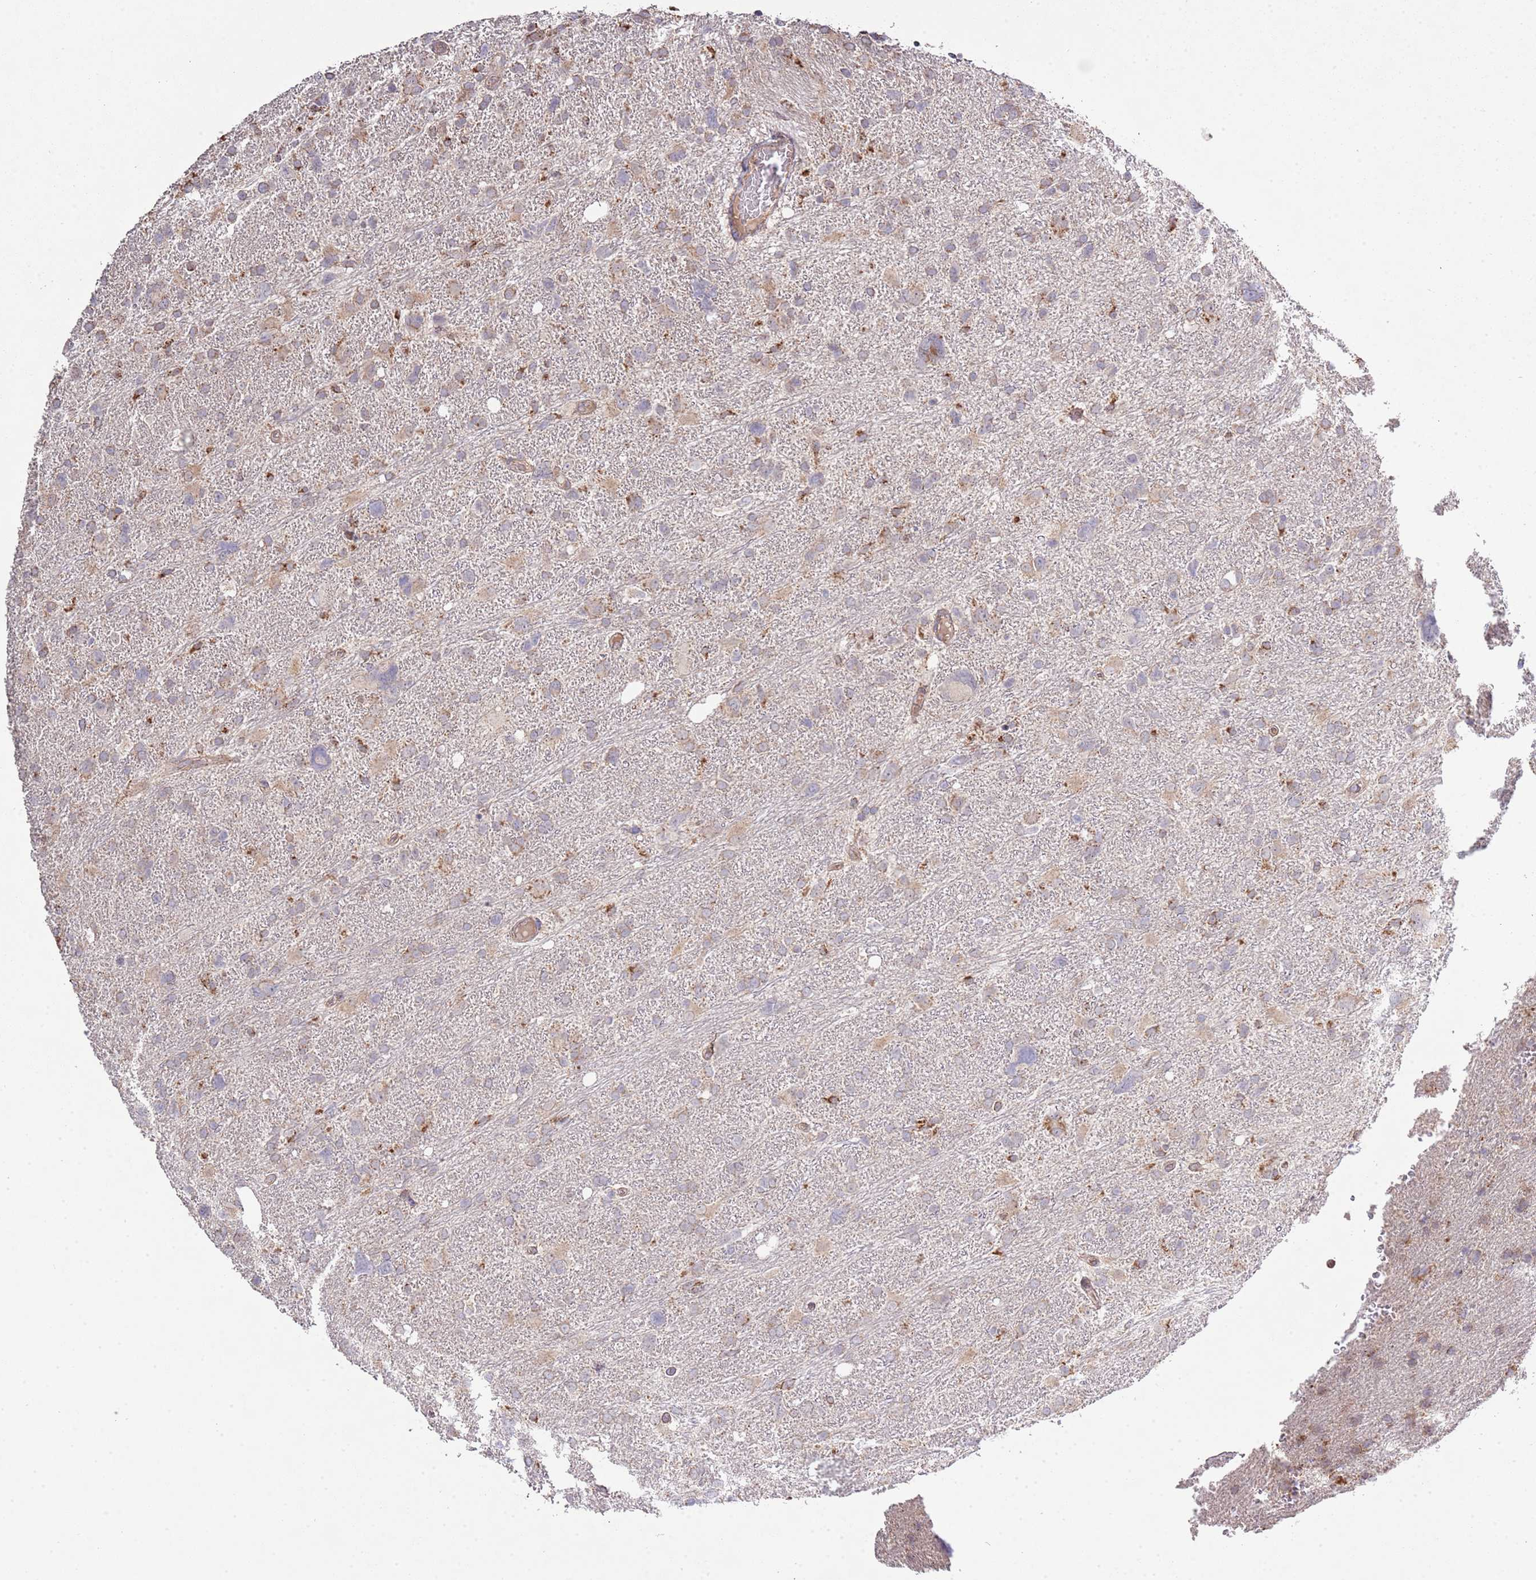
{"staining": {"intensity": "weak", "quantity": "25%-75%", "location": "cytoplasmic/membranous"}, "tissue": "glioma", "cell_type": "Tumor cells", "image_type": "cancer", "snomed": [{"axis": "morphology", "description": "Glioma, malignant, High grade"}, {"axis": "topography", "description": "Brain"}], "caption": "About 25%-75% of tumor cells in glioma display weak cytoplasmic/membranous protein staining as visualized by brown immunohistochemical staining.", "gene": "IVD", "patient": {"sex": "male", "age": 61}}